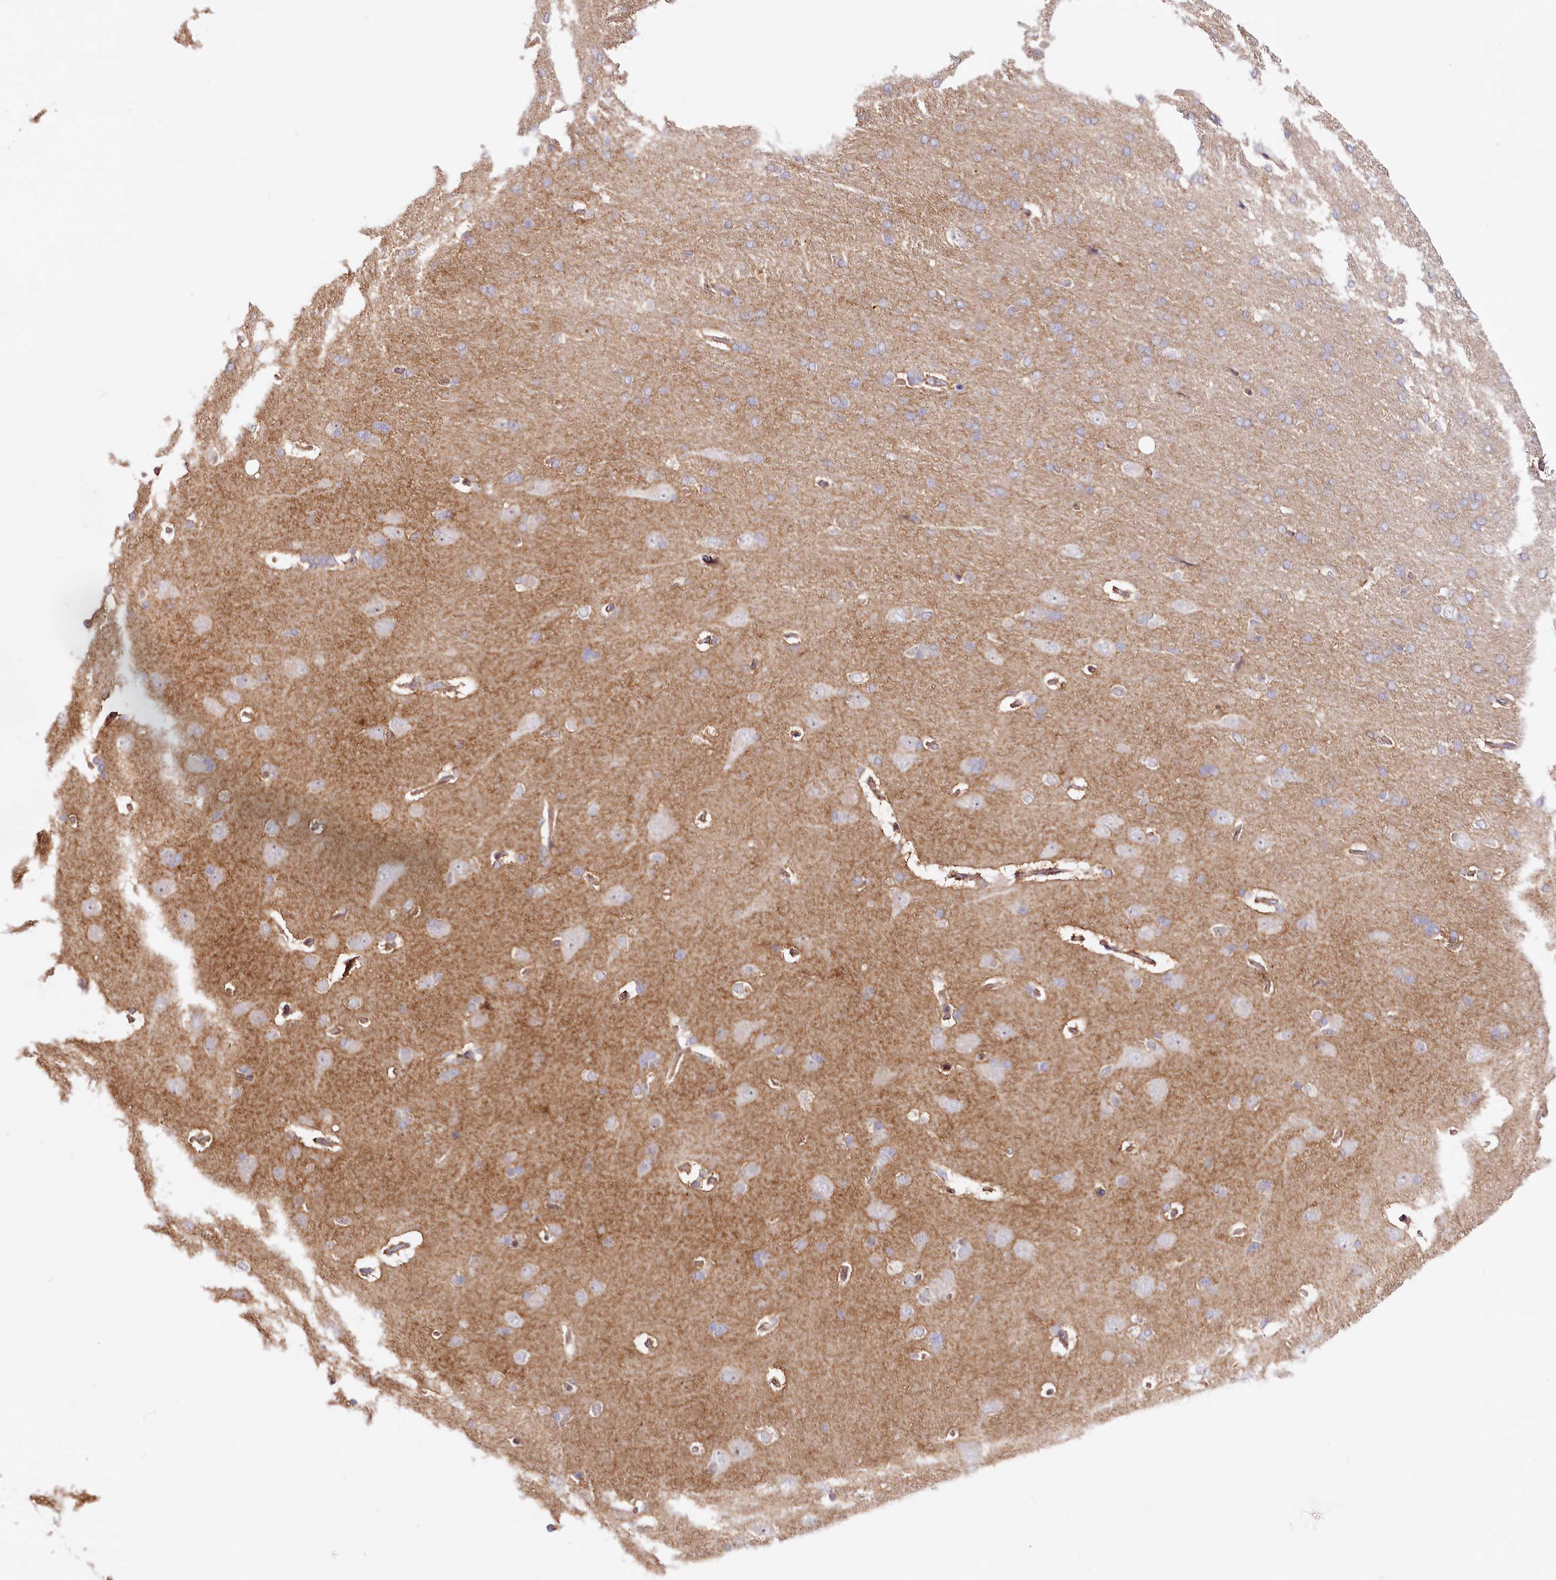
{"staining": {"intensity": "moderate", "quantity": "25%-75%", "location": "cytoplasmic/membranous"}, "tissue": "cerebral cortex", "cell_type": "Endothelial cells", "image_type": "normal", "snomed": [{"axis": "morphology", "description": "Normal tissue, NOS"}, {"axis": "topography", "description": "Cerebral cortex"}], "caption": "Human cerebral cortex stained for a protein (brown) reveals moderate cytoplasmic/membranous positive positivity in about 25%-75% of endothelial cells.", "gene": "ZNF226", "patient": {"sex": "male", "age": 62}}